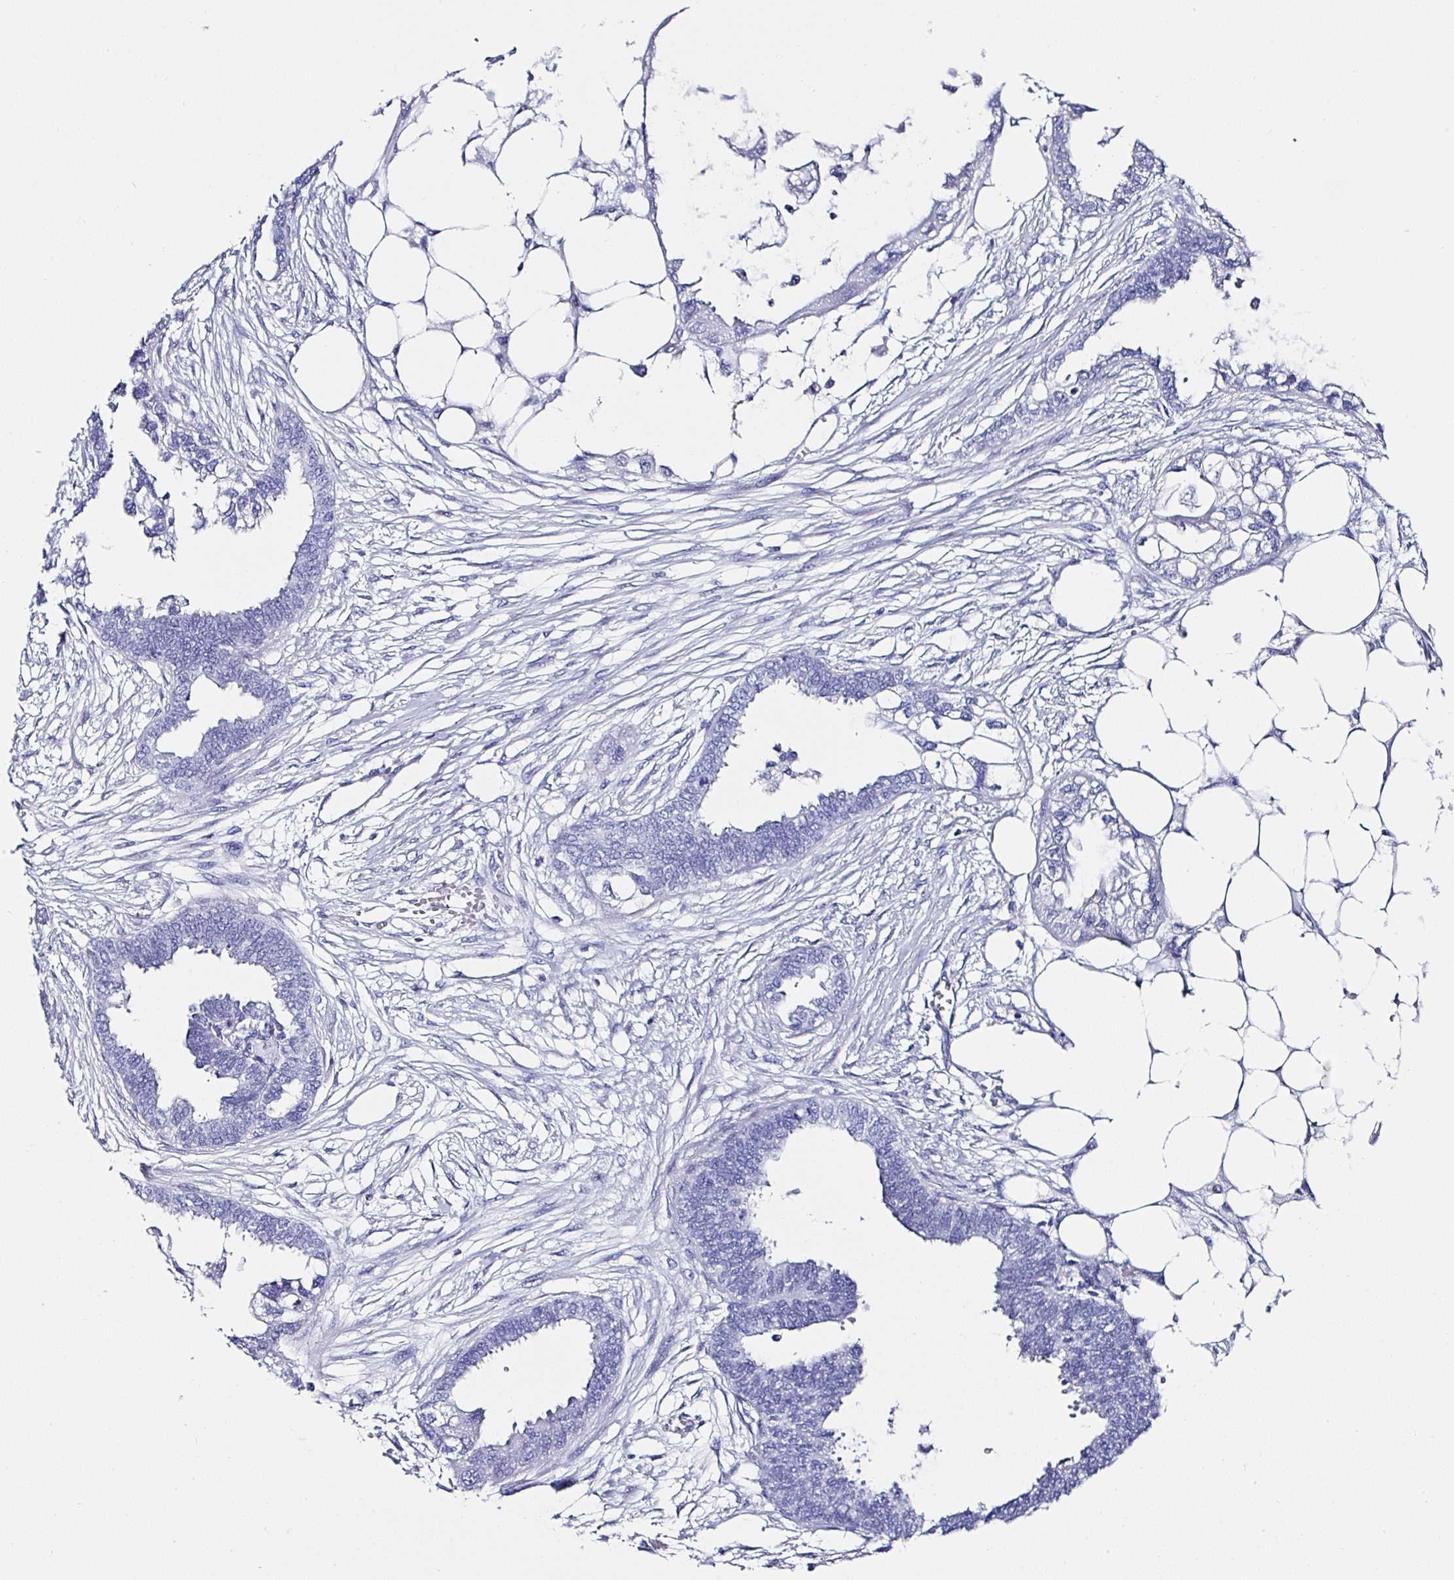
{"staining": {"intensity": "negative", "quantity": "none", "location": "none"}, "tissue": "endometrial cancer", "cell_type": "Tumor cells", "image_type": "cancer", "snomed": [{"axis": "morphology", "description": "Adenocarcinoma, NOS"}, {"axis": "morphology", "description": "Adenocarcinoma, metastatic, NOS"}, {"axis": "topography", "description": "Adipose tissue"}, {"axis": "topography", "description": "Endometrium"}], "caption": "This is an immunohistochemistry (IHC) histopathology image of metastatic adenocarcinoma (endometrial). There is no staining in tumor cells.", "gene": "UGT3A1", "patient": {"sex": "female", "age": 67}}